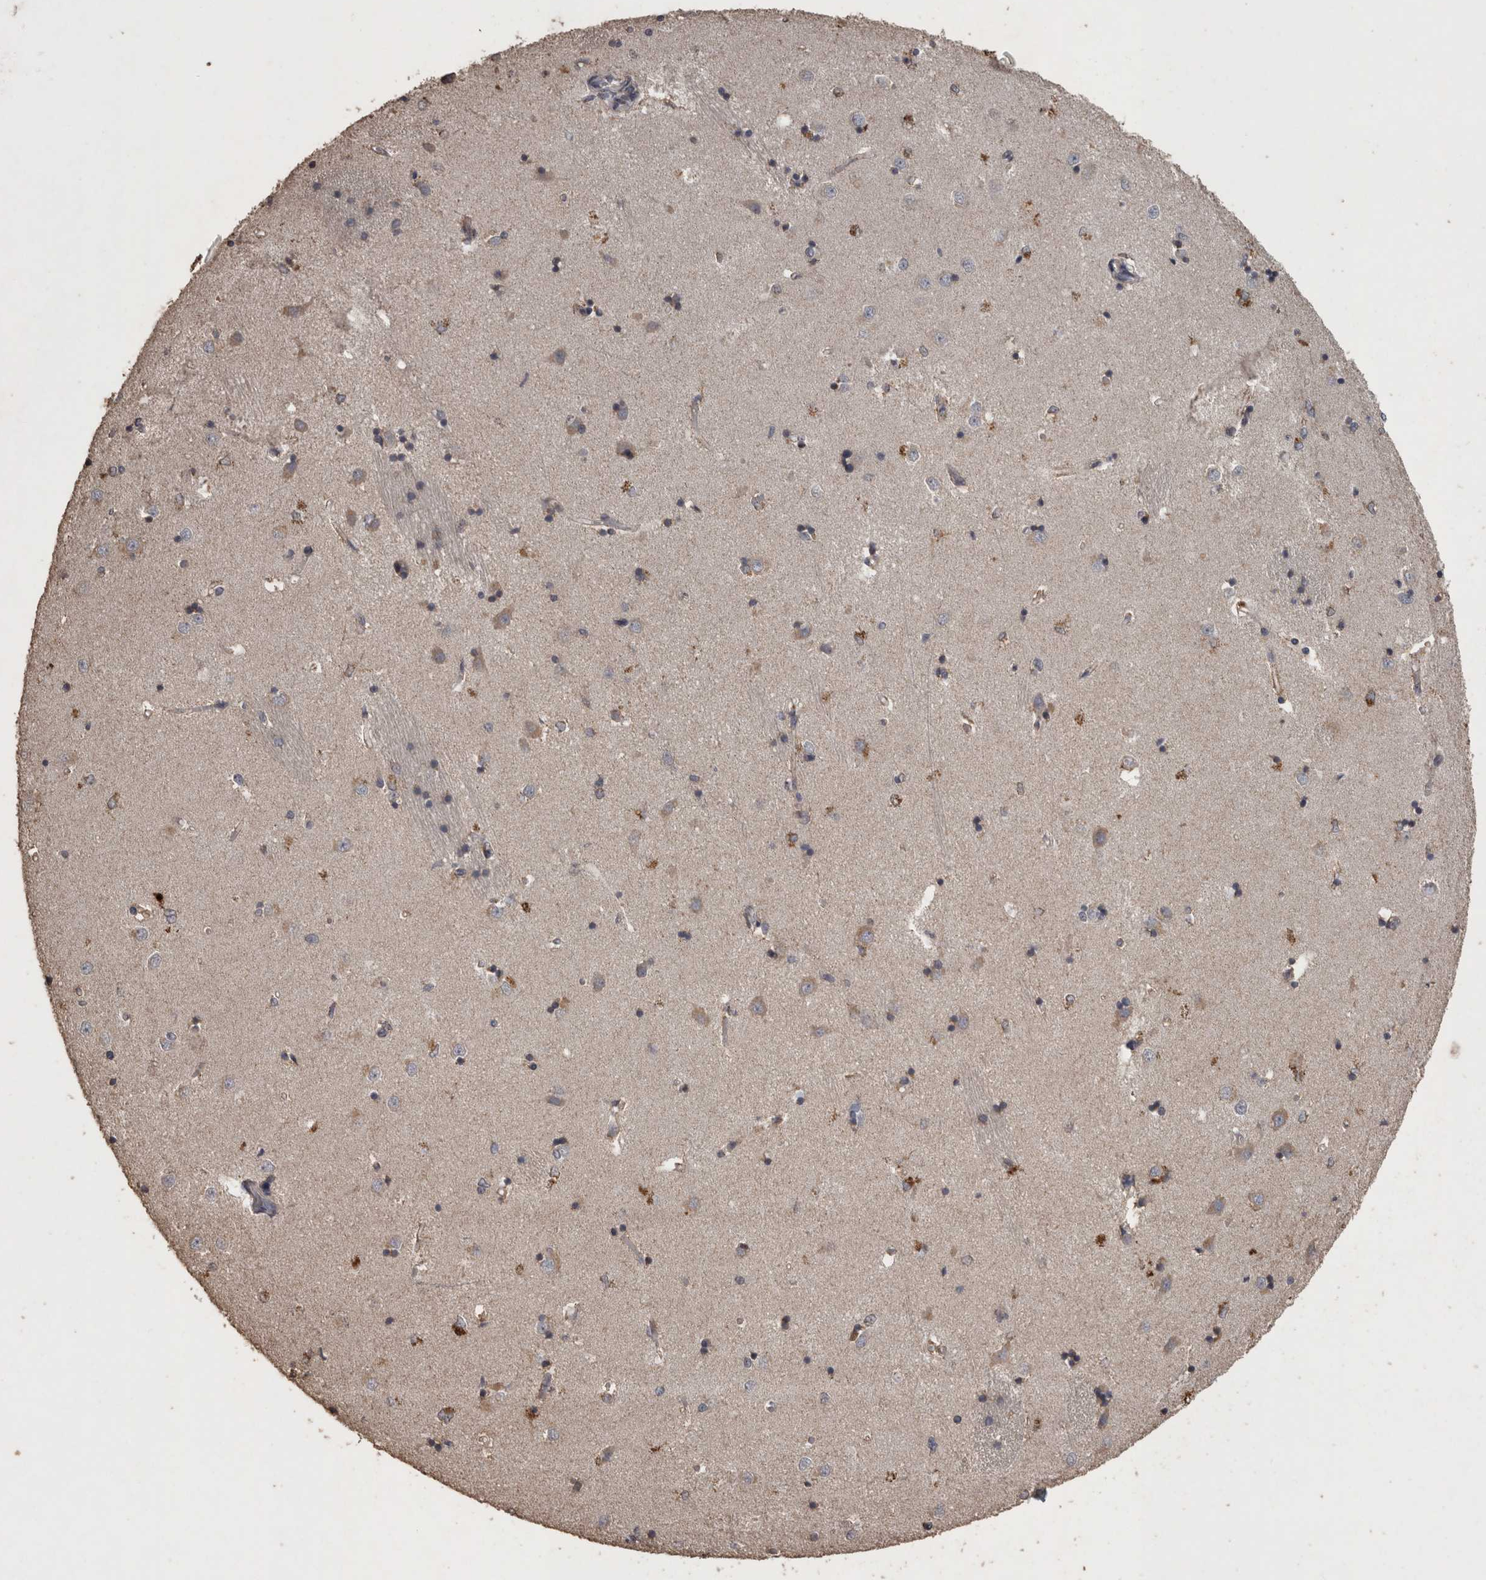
{"staining": {"intensity": "moderate", "quantity": "25%-75%", "location": "cytoplasmic/membranous"}, "tissue": "caudate", "cell_type": "Glial cells", "image_type": "normal", "snomed": [{"axis": "morphology", "description": "Normal tissue, NOS"}, {"axis": "topography", "description": "Lateral ventricle wall"}], "caption": "The image displays a brown stain indicating the presence of a protein in the cytoplasmic/membranous of glial cells in caudate. The protein of interest is stained brown, and the nuclei are stained in blue (DAB (3,3'-diaminobenzidine) IHC with brightfield microscopy, high magnification).", "gene": "ACADM", "patient": {"sex": "male", "age": 45}}